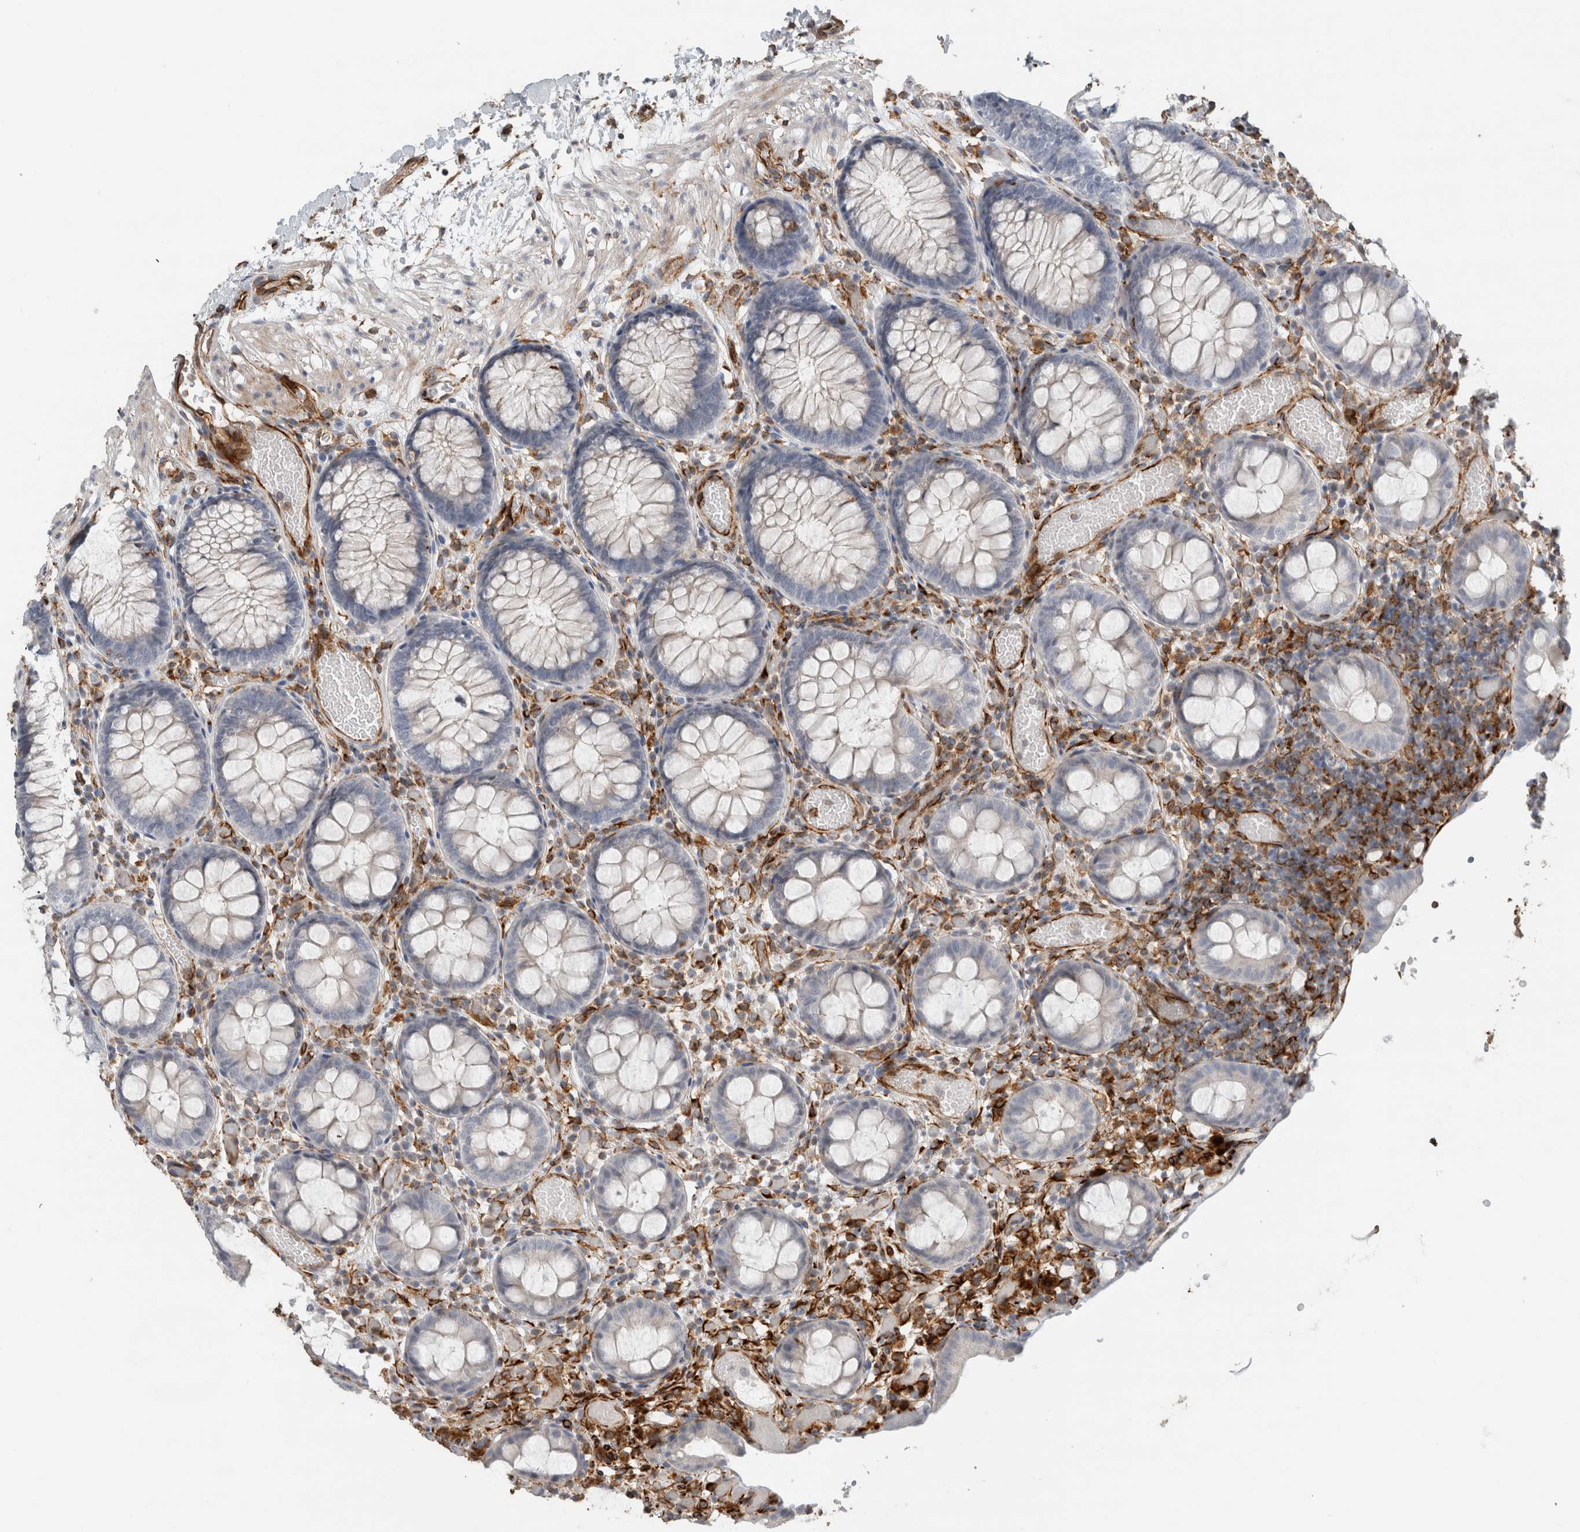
{"staining": {"intensity": "strong", "quantity": ">75%", "location": "cytoplasmic/membranous"}, "tissue": "colon", "cell_type": "Endothelial cells", "image_type": "normal", "snomed": [{"axis": "morphology", "description": "Normal tissue, NOS"}, {"axis": "topography", "description": "Colon"}], "caption": "Immunohistochemistry (IHC) staining of benign colon, which reveals high levels of strong cytoplasmic/membranous expression in approximately >75% of endothelial cells indicating strong cytoplasmic/membranous protein positivity. The staining was performed using DAB (brown) for protein detection and nuclei were counterstained in hematoxylin (blue).", "gene": "LY86", "patient": {"sex": "male", "age": 14}}